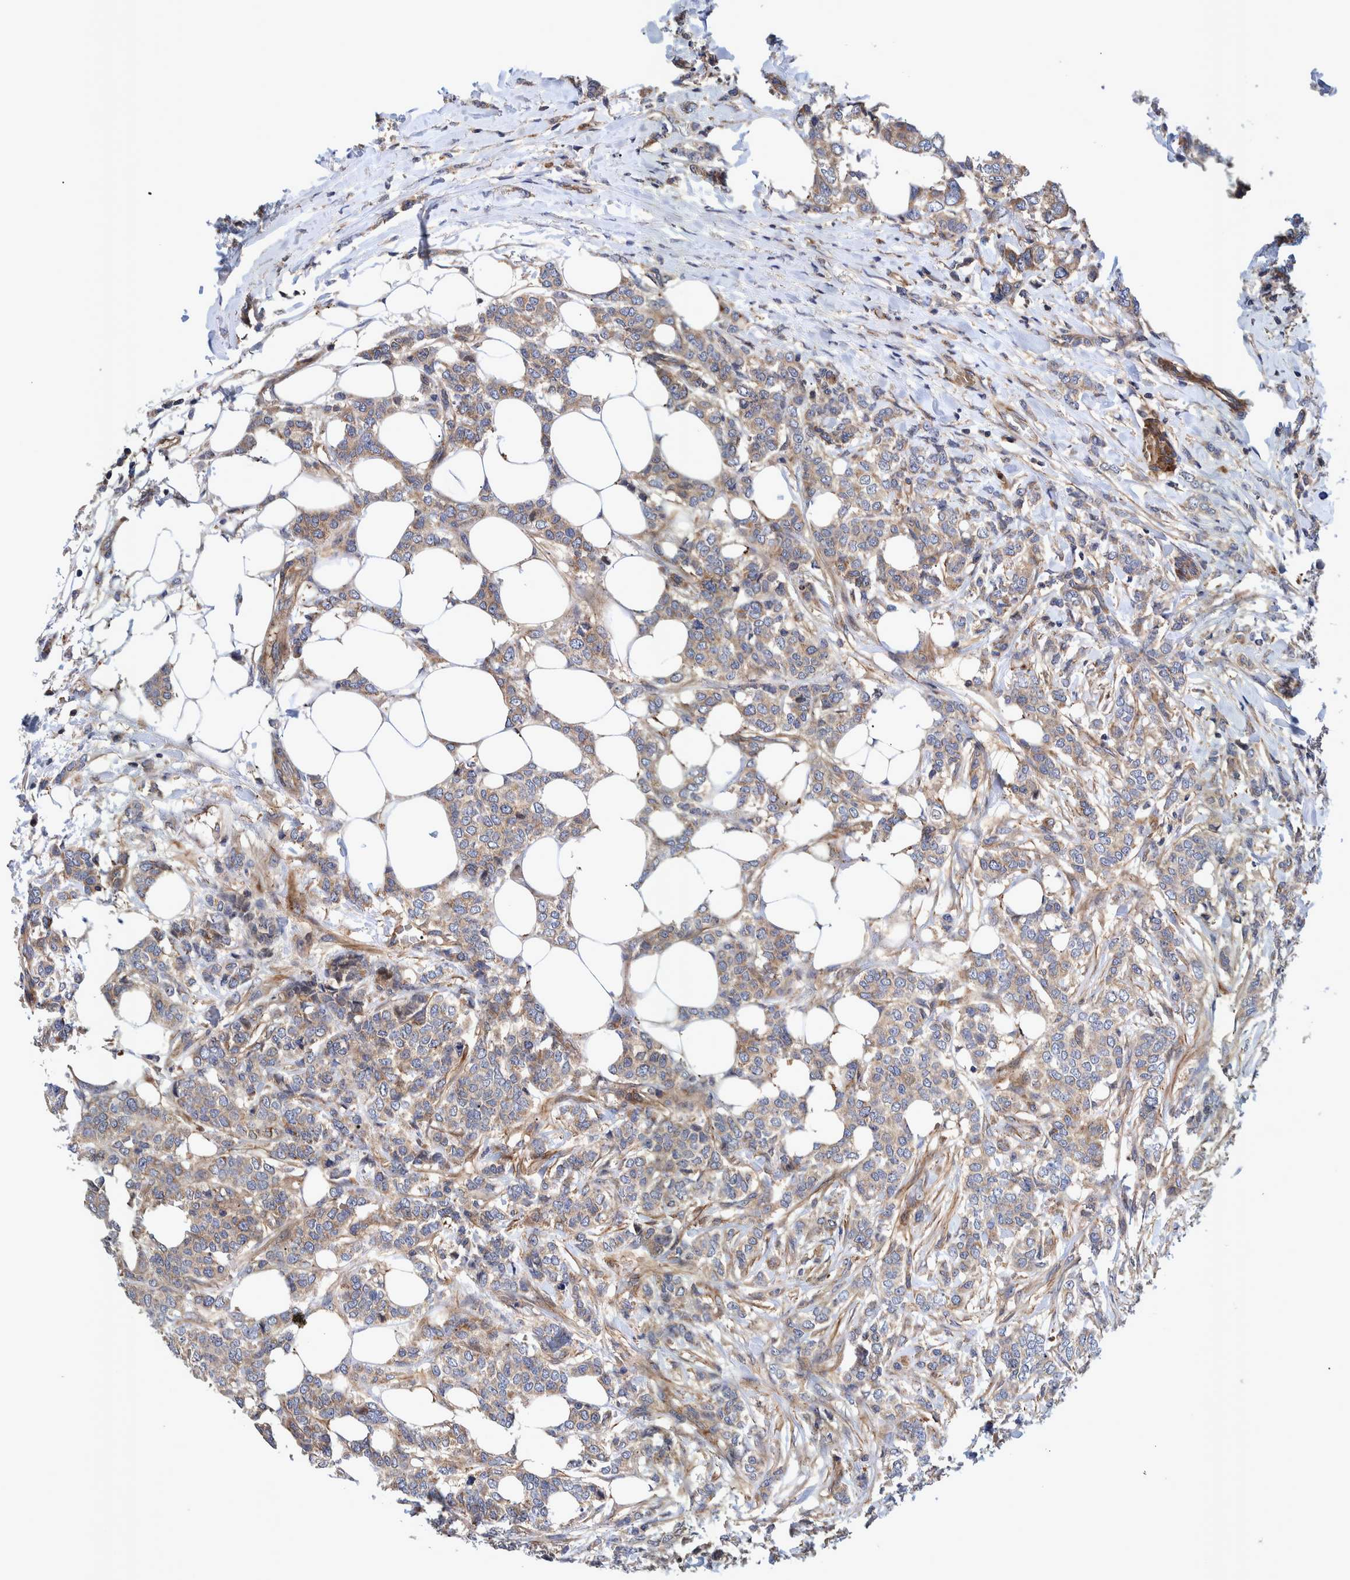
{"staining": {"intensity": "weak", "quantity": ">75%", "location": "cytoplasmic/membranous"}, "tissue": "breast cancer", "cell_type": "Tumor cells", "image_type": "cancer", "snomed": [{"axis": "morphology", "description": "Lobular carcinoma"}, {"axis": "topography", "description": "Skin"}, {"axis": "topography", "description": "Breast"}], "caption": "Human breast lobular carcinoma stained with a brown dye reveals weak cytoplasmic/membranous positive expression in approximately >75% of tumor cells.", "gene": "GRPEL2", "patient": {"sex": "female", "age": 46}}